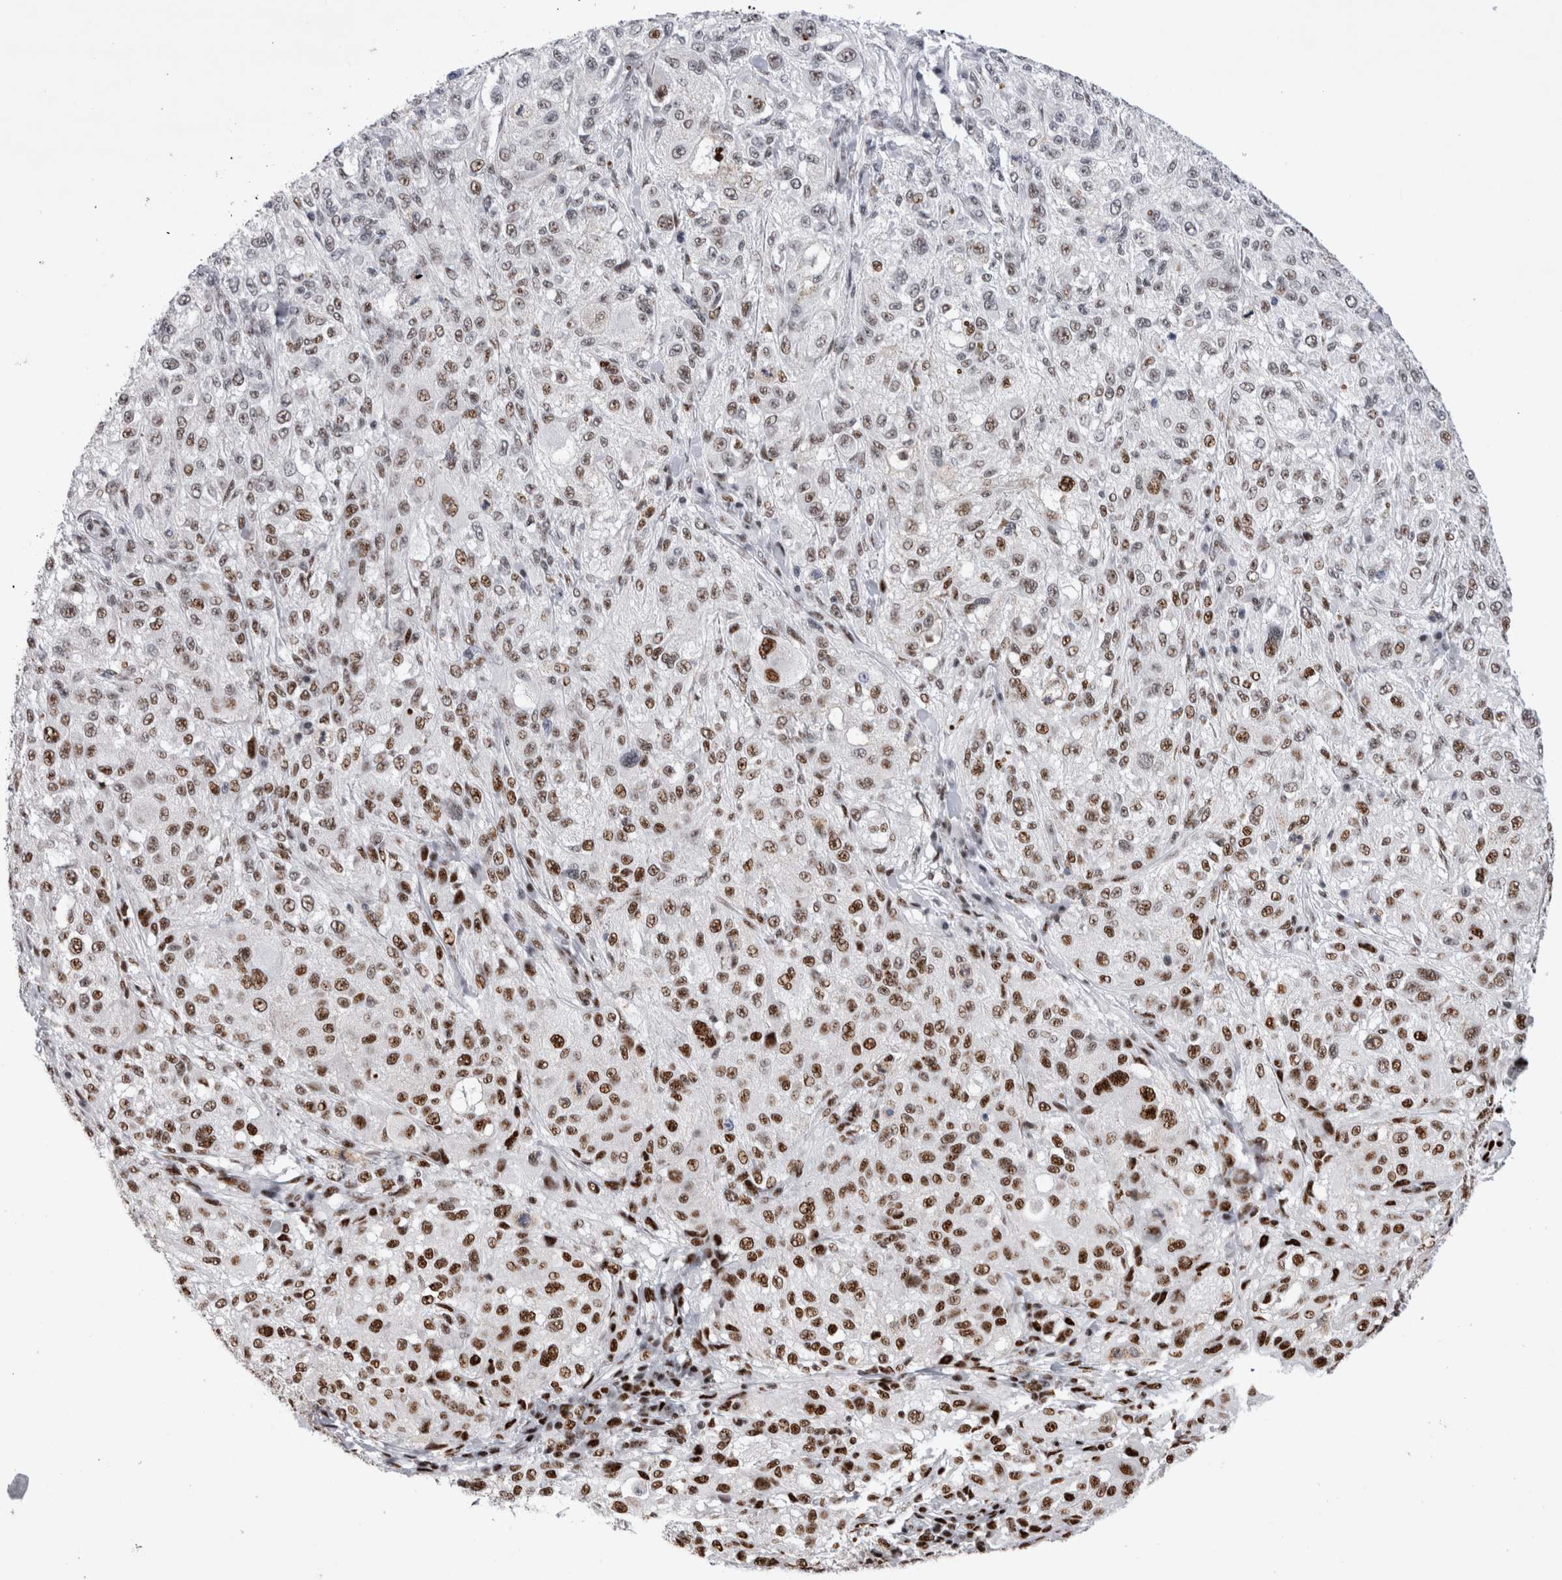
{"staining": {"intensity": "strong", "quantity": "25%-75%", "location": "nuclear"}, "tissue": "melanoma", "cell_type": "Tumor cells", "image_type": "cancer", "snomed": [{"axis": "morphology", "description": "Necrosis, NOS"}, {"axis": "morphology", "description": "Malignant melanoma, NOS"}, {"axis": "topography", "description": "Skin"}], "caption": "Protein expression analysis of malignant melanoma displays strong nuclear staining in approximately 25%-75% of tumor cells. (Stains: DAB (3,3'-diaminobenzidine) in brown, nuclei in blue, Microscopy: brightfield microscopy at high magnification).", "gene": "RBM6", "patient": {"sex": "female", "age": 87}}